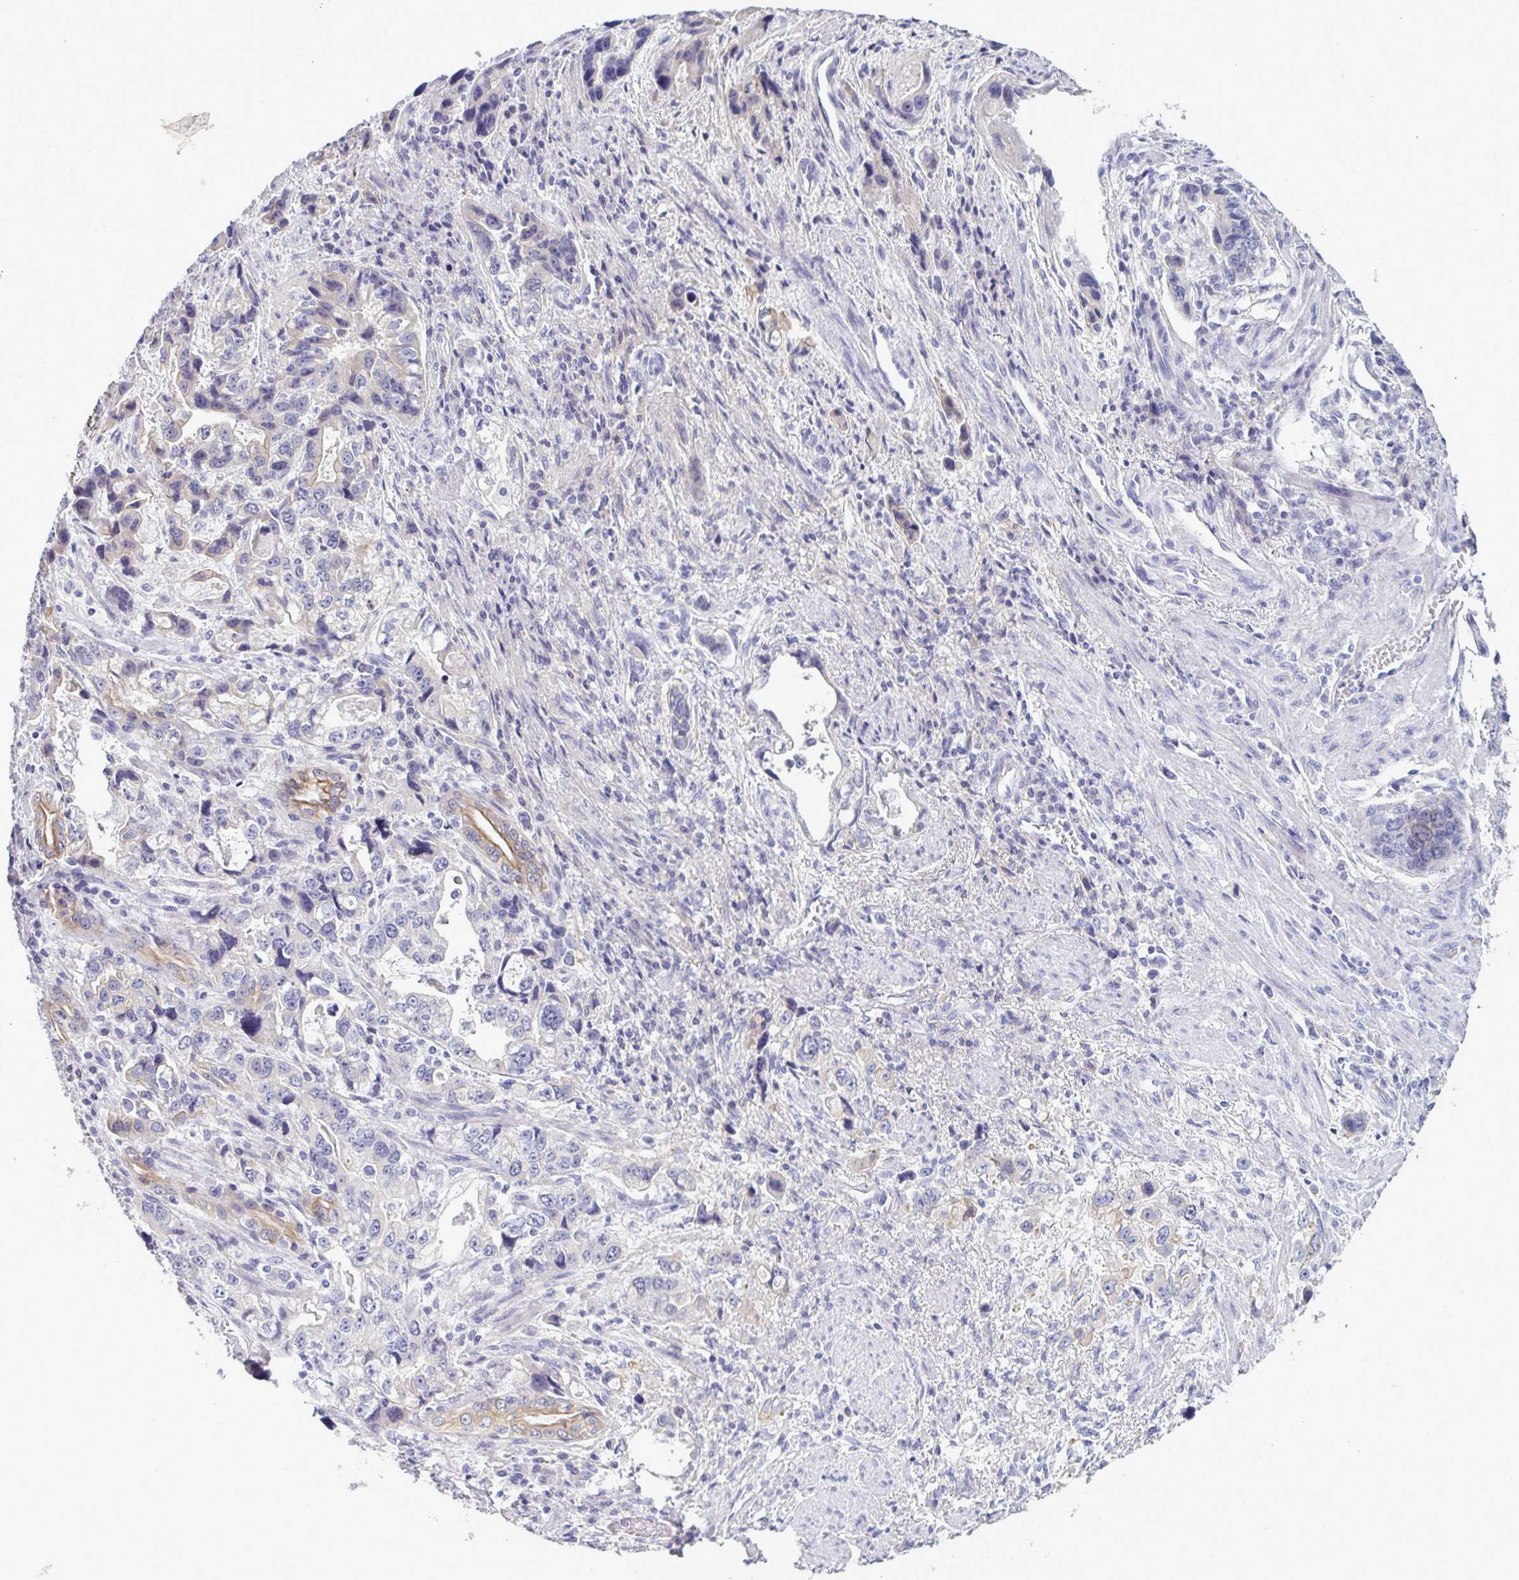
{"staining": {"intensity": "weak", "quantity": "25%-75%", "location": "cytoplasmic/membranous"}, "tissue": "stomach cancer", "cell_type": "Tumor cells", "image_type": "cancer", "snomed": [{"axis": "morphology", "description": "Adenocarcinoma, NOS"}, {"axis": "topography", "description": "Stomach, lower"}], "caption": "Immunohistochemical staining of stomach adenocarcinoma exhibits low levels of weak cytoplasmic/membranous positivity in approximately 25%-75% of tumor cells. (DAB (3,3'-diaminobenzidine) = brown stain, brightfield microscopy at high magnification).", "gene": "TENT5D", "patient": {"sex": "female", "age": 93}}